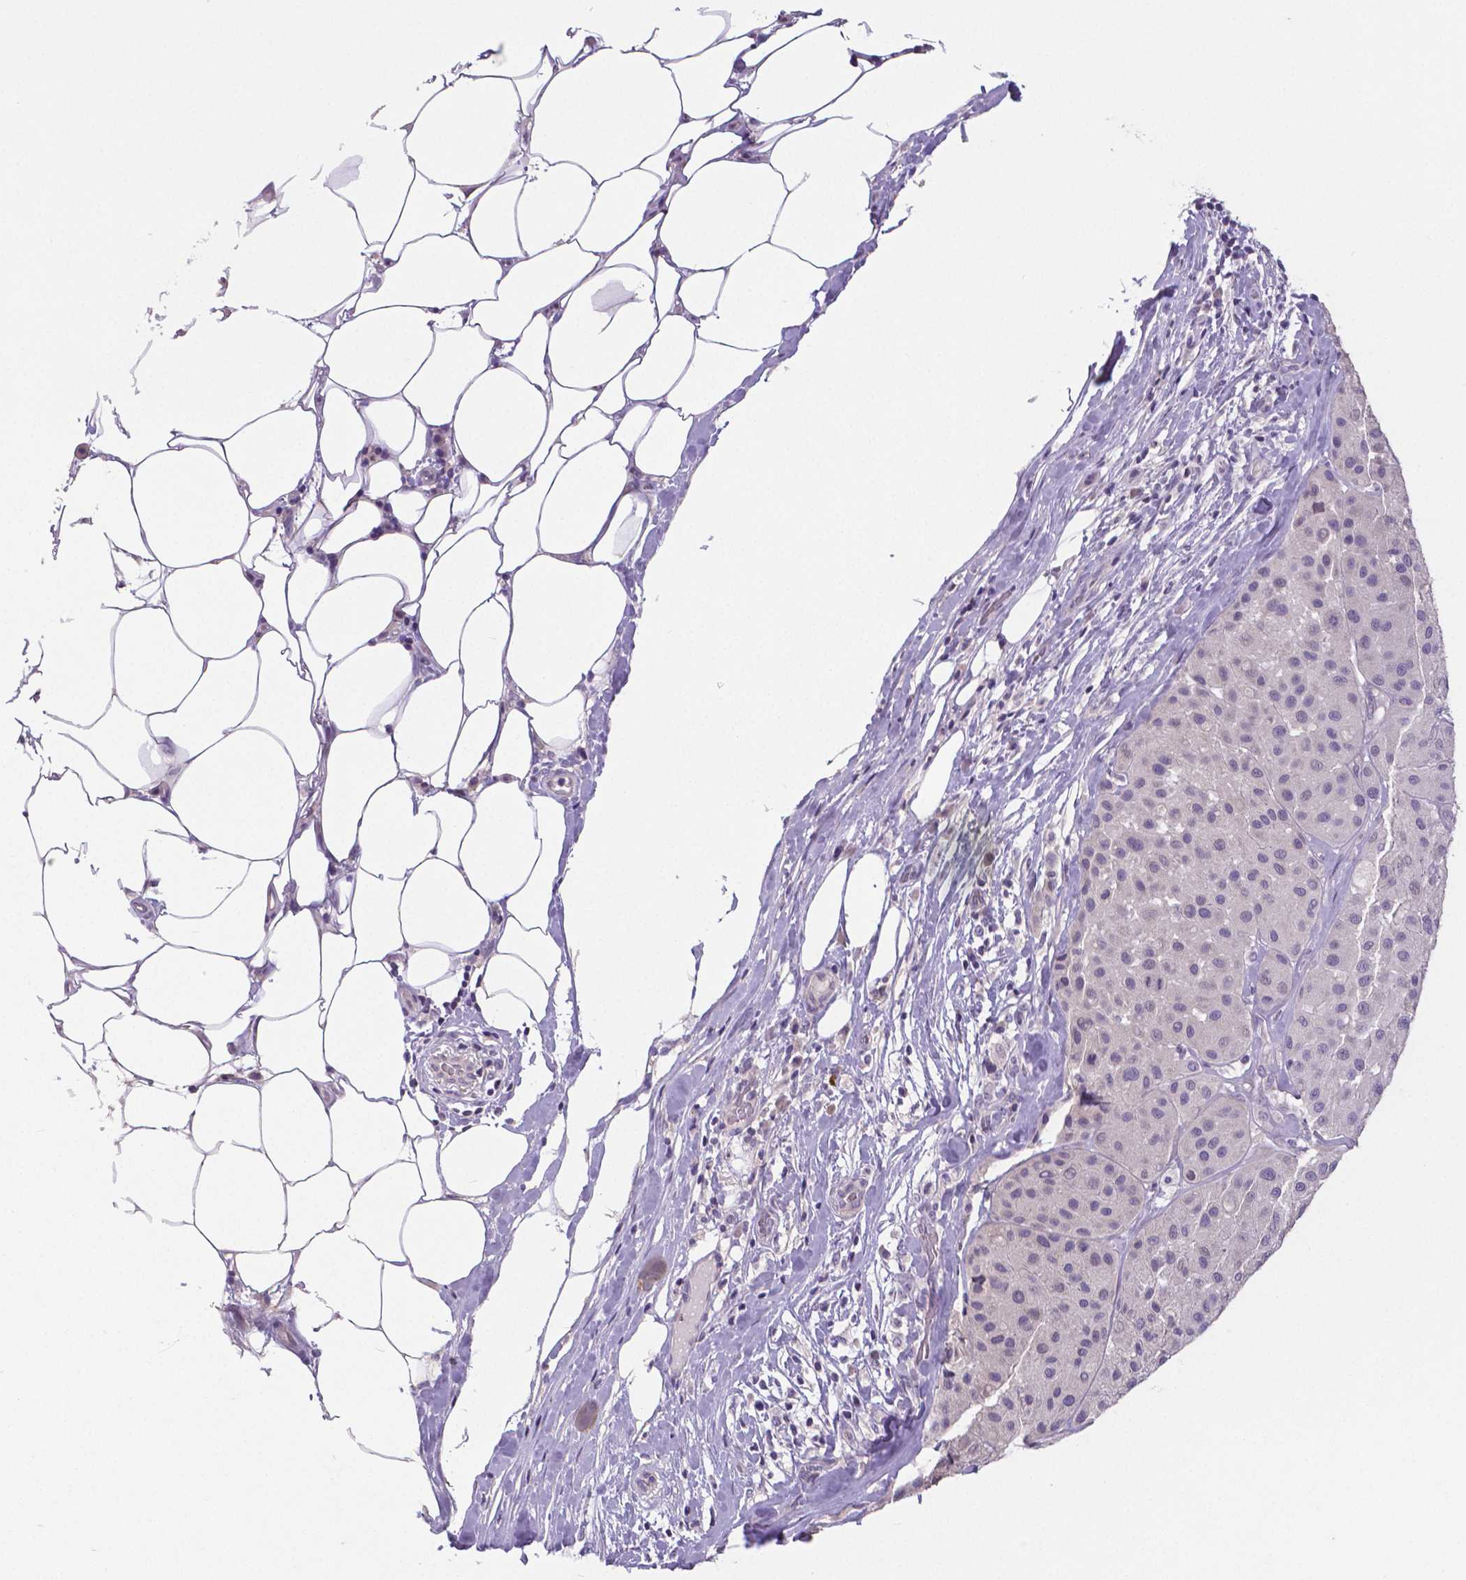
{"staining": {"intensity": "negative", "quantity": "none", "location": "none"}, "tissue": "melanoma", "cell_type": "Tumor cells", "image_type": "cancer", "snomed": [{"axis": "morphology", "description": "Malignant melanoma, Metastatic site"}, {"axis": "topography", "description": "Smooth muscle"}], "caption": "Tumor cells show no significant positivity in melanoma.", "gene": "CRMP1", "patient": {"sex": "male", "age": 41}}